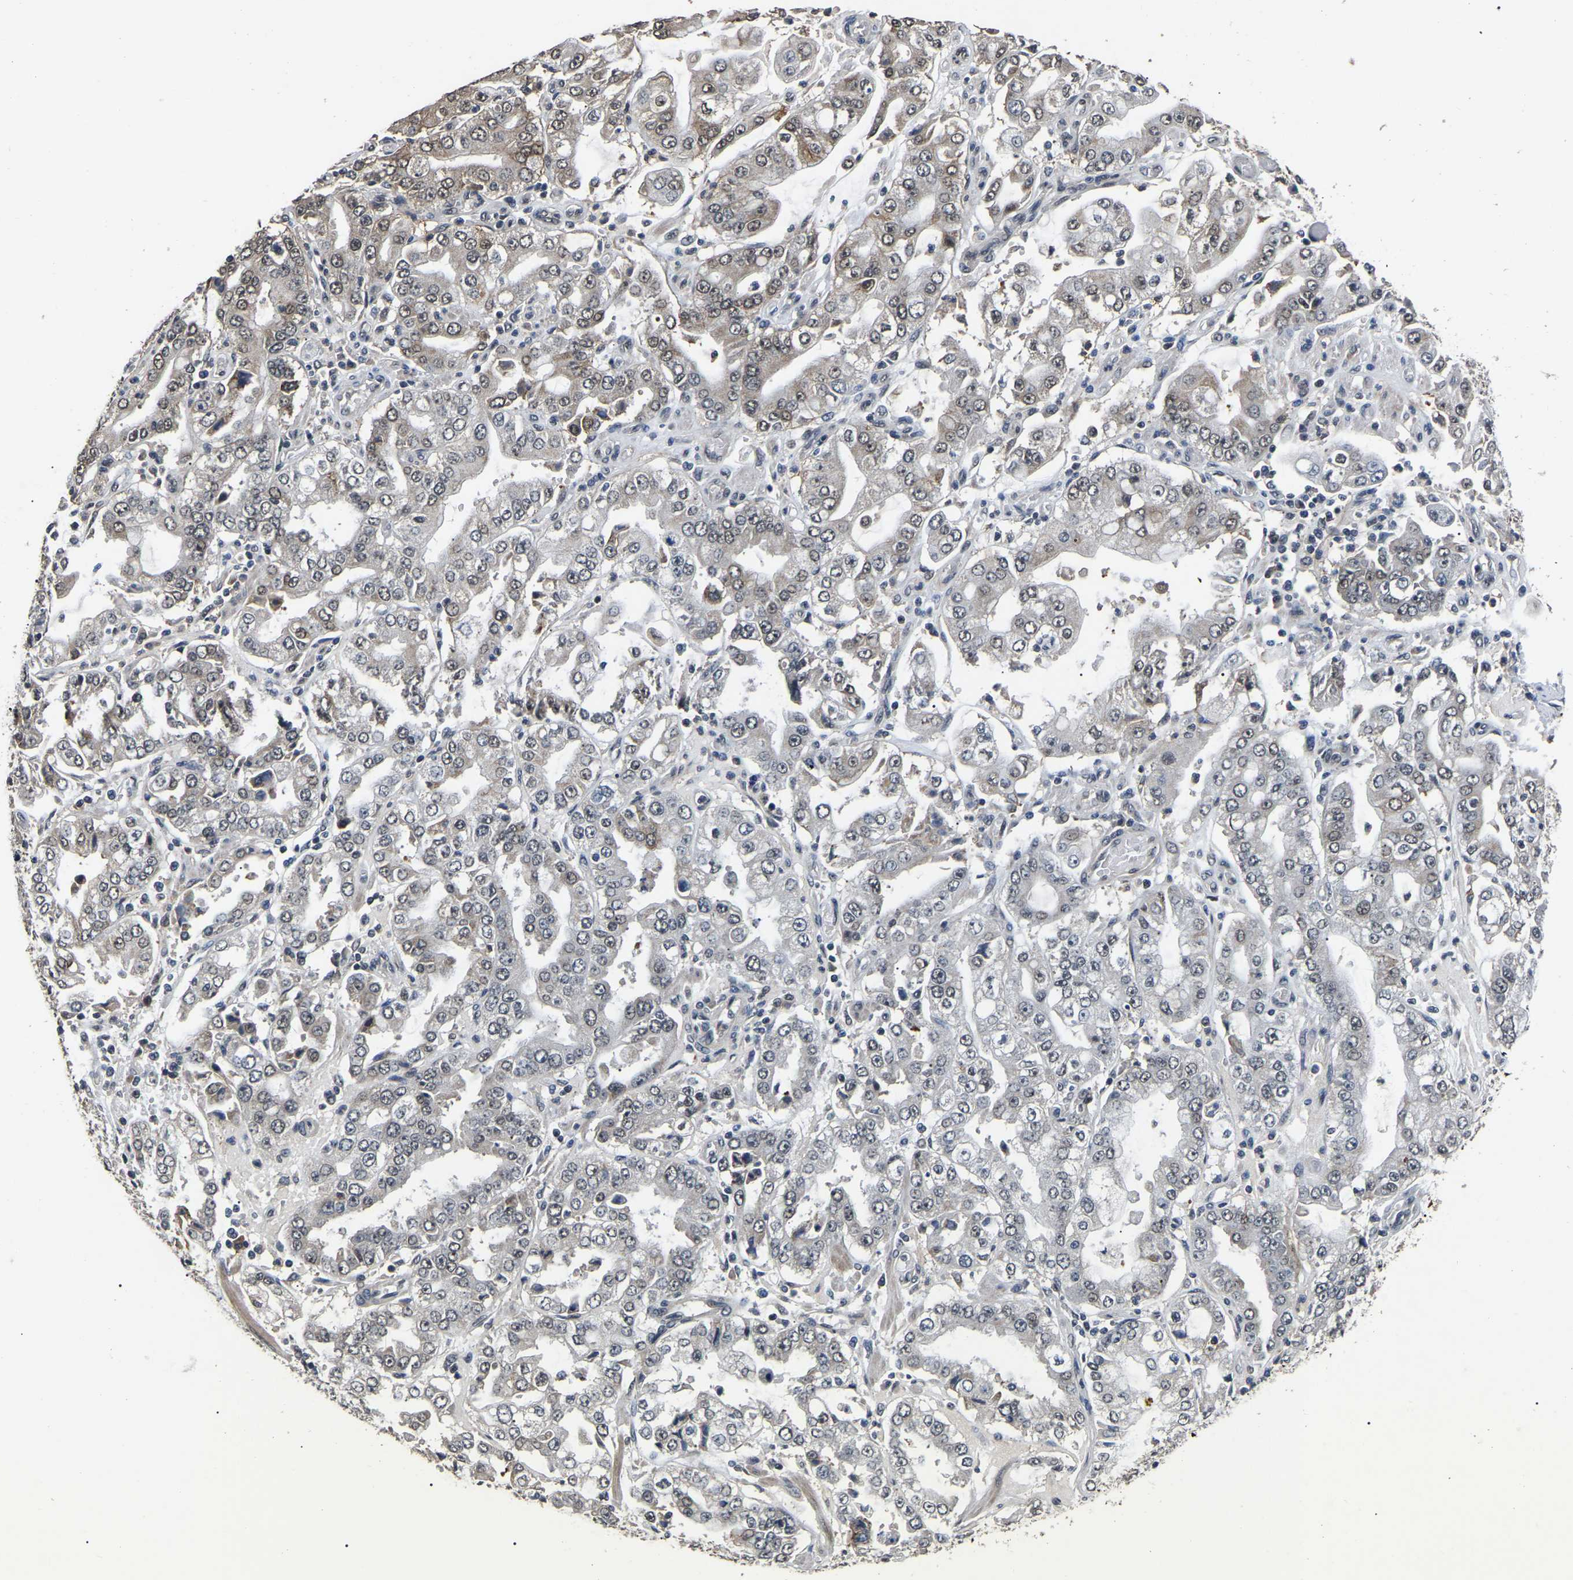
{"staining": {"intensity": "weak", "quantity": "<25%", "location": "cytoplasmic/membranous,nuclear"}, "tissue": "stomach cancer", "cell_type": "Tumor cells", "image_type": "cancer", "snomed": [{"axis": "morphology", "description": "Adenocarcinoma, NOS"}, {"axis": "topography", "description": "Stomach"}], "caption": "An image of stomach cancer (adenocarcinoma) stained for a protein exhibits no brown staining in tumor cells.", "gene": "PPM1E", "patient": {"sex": "male", "age": 76}}